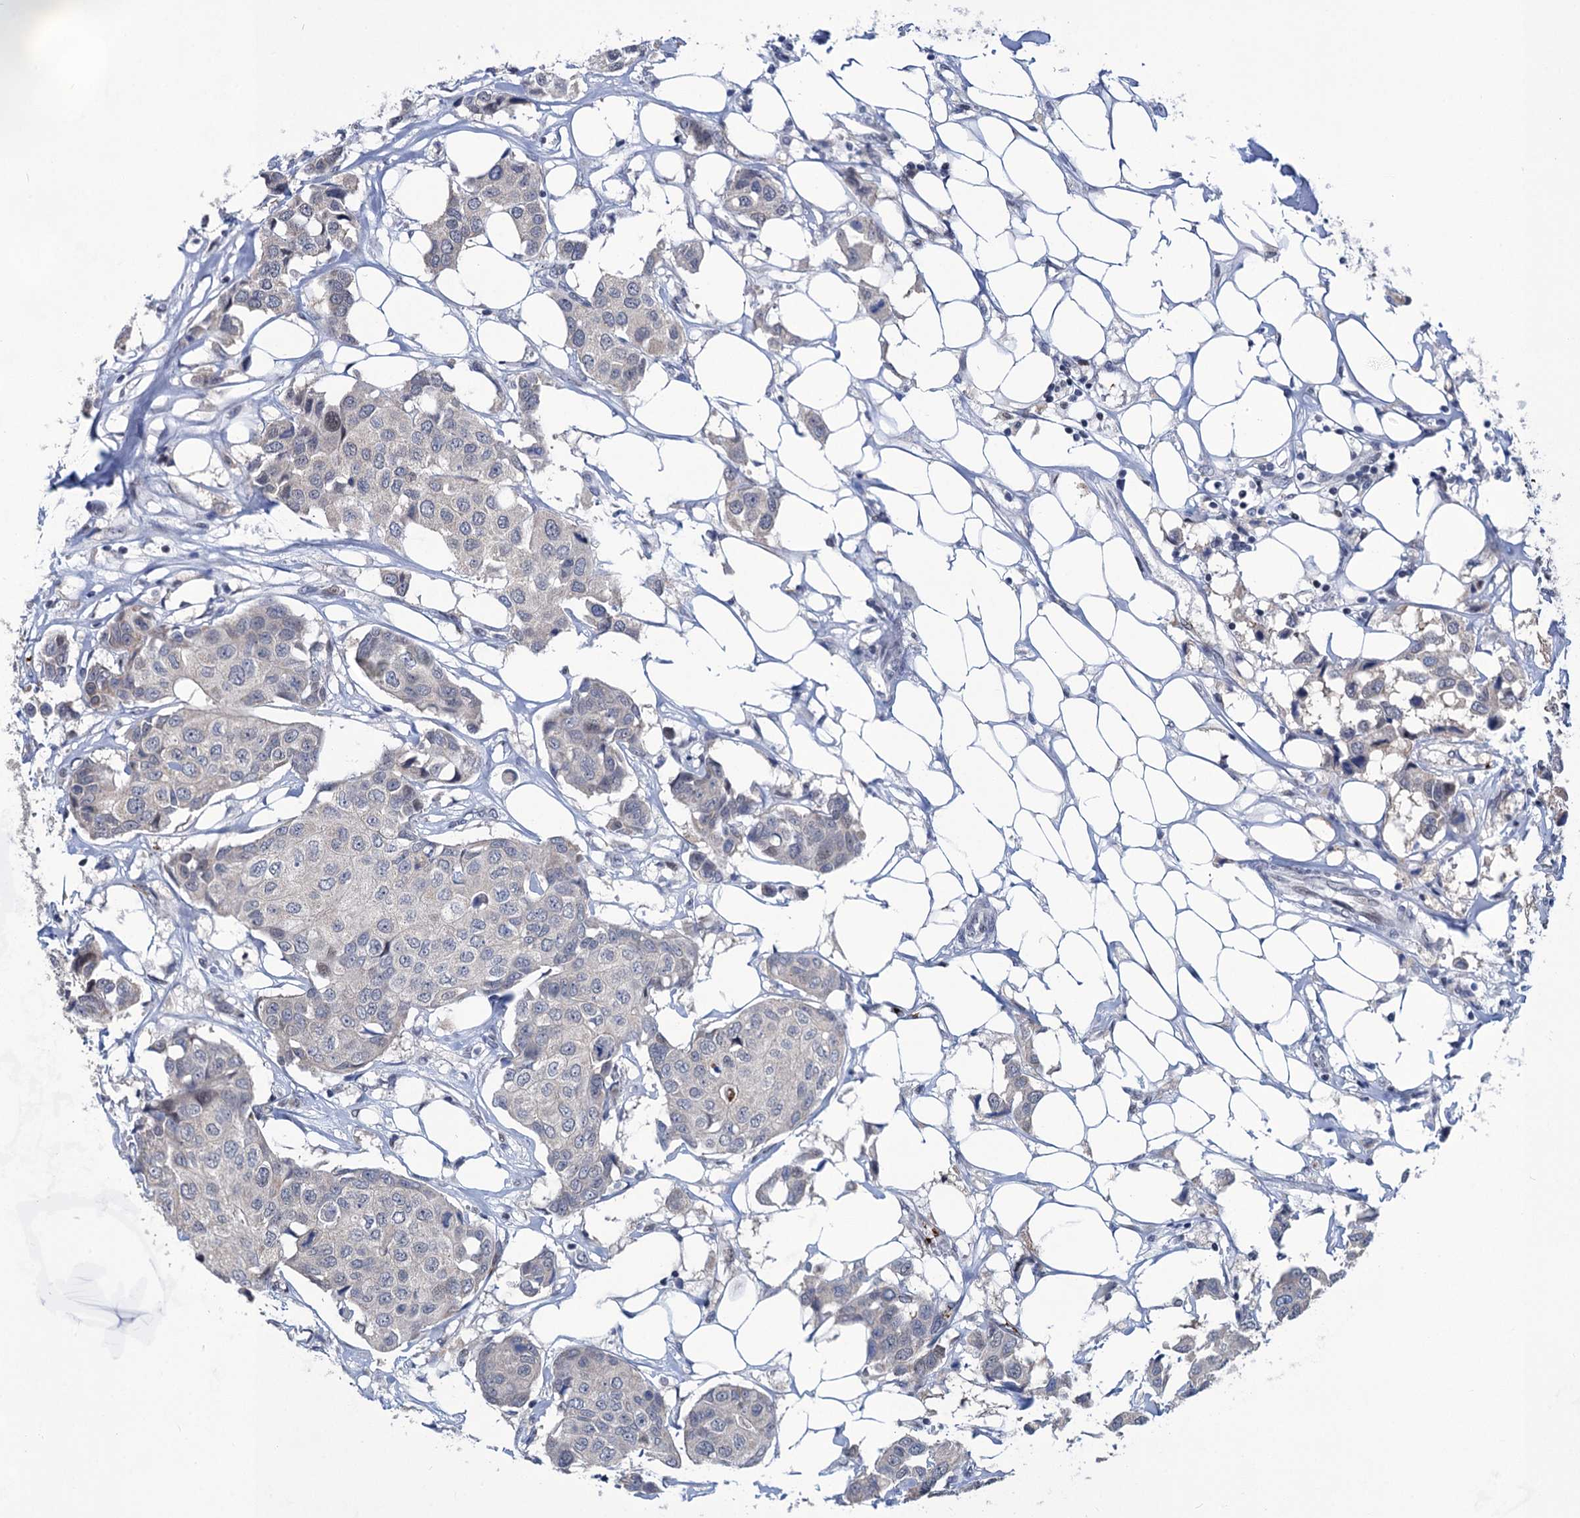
{"staining": {"intensity": "negative", "quantity": "none", "location": "none"}, "tissue": "breast cancer", "cell_type": "Tumor cells", "image_type": "cancer", "snomed": [{"axis": "morphology", "description": "Duct carcinoma"}, {"axis": "topography", "description": "Breast"}], "caption": "Immunohistochemical staining of breast cancer demonstrates no significant staining in tumor cells. (DAB (3,3'-diaminobenzidine) immunohistochemistry visualized using brightfield microscopy, high magnification).", "gene": "MON2", "patient": {"sex": "female", "age": 80}}